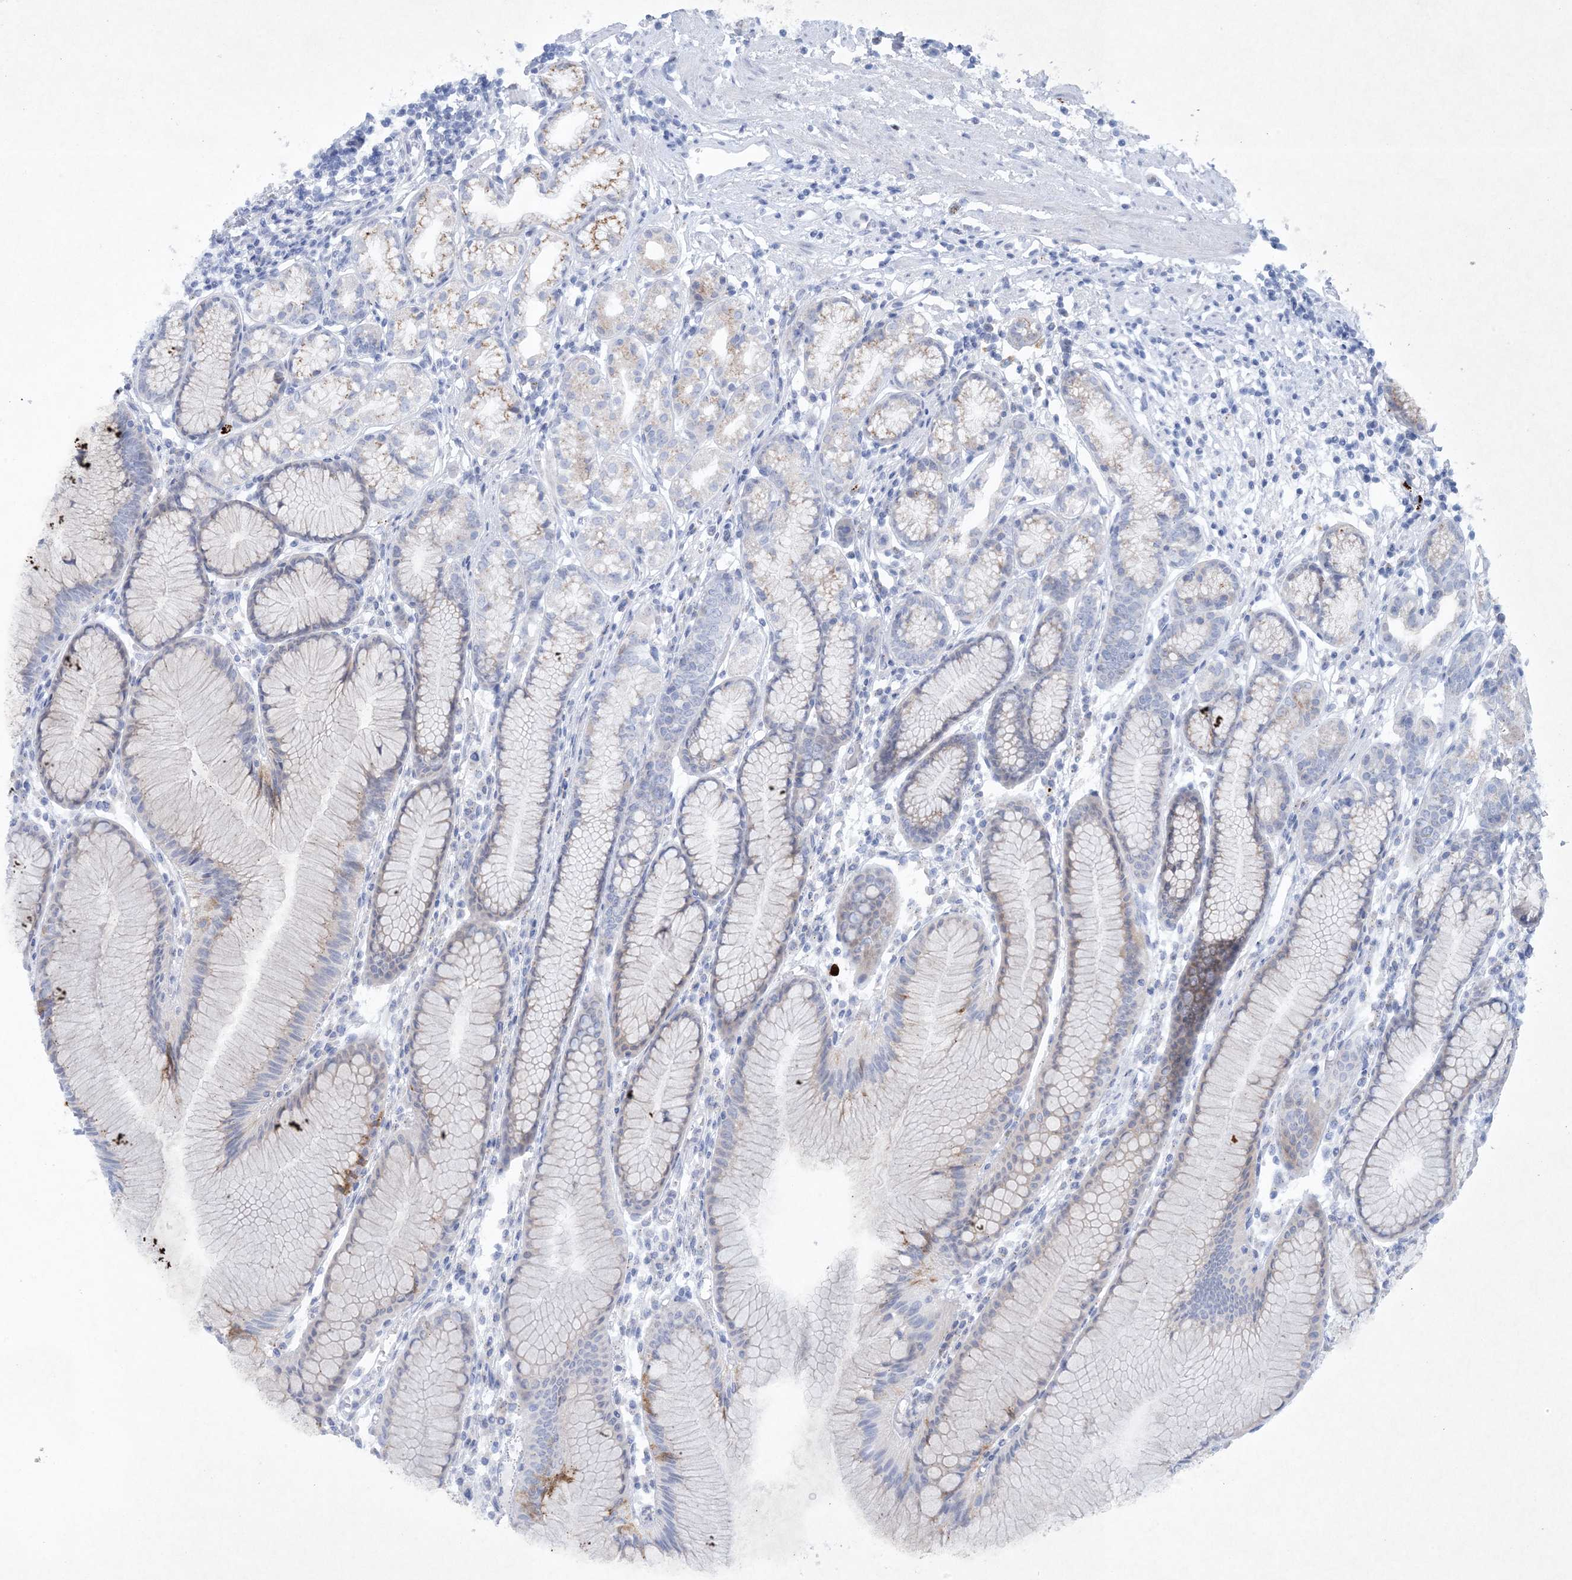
{"staining": {"intensity": "moderate", "quantity": "<25%", "location": "cytoplasmic/membranous"}, "tissue": "stomach", "cell_type": "Glandular cells", "image_type": "normal", "snomed": [{"axis": "morphology", "description": "Normal tissue, NOS"}, {"axis": "topography", "description": "Stomach"}], "caption": "Immunohistochemical staining of unremarkable stomach exhibits low levels of moderate cytoplasmic/membranous positivity in approximately <25% of glandular cells.", "gene": "GABRG1", "patient": {"sex": "female", "age": 57}}